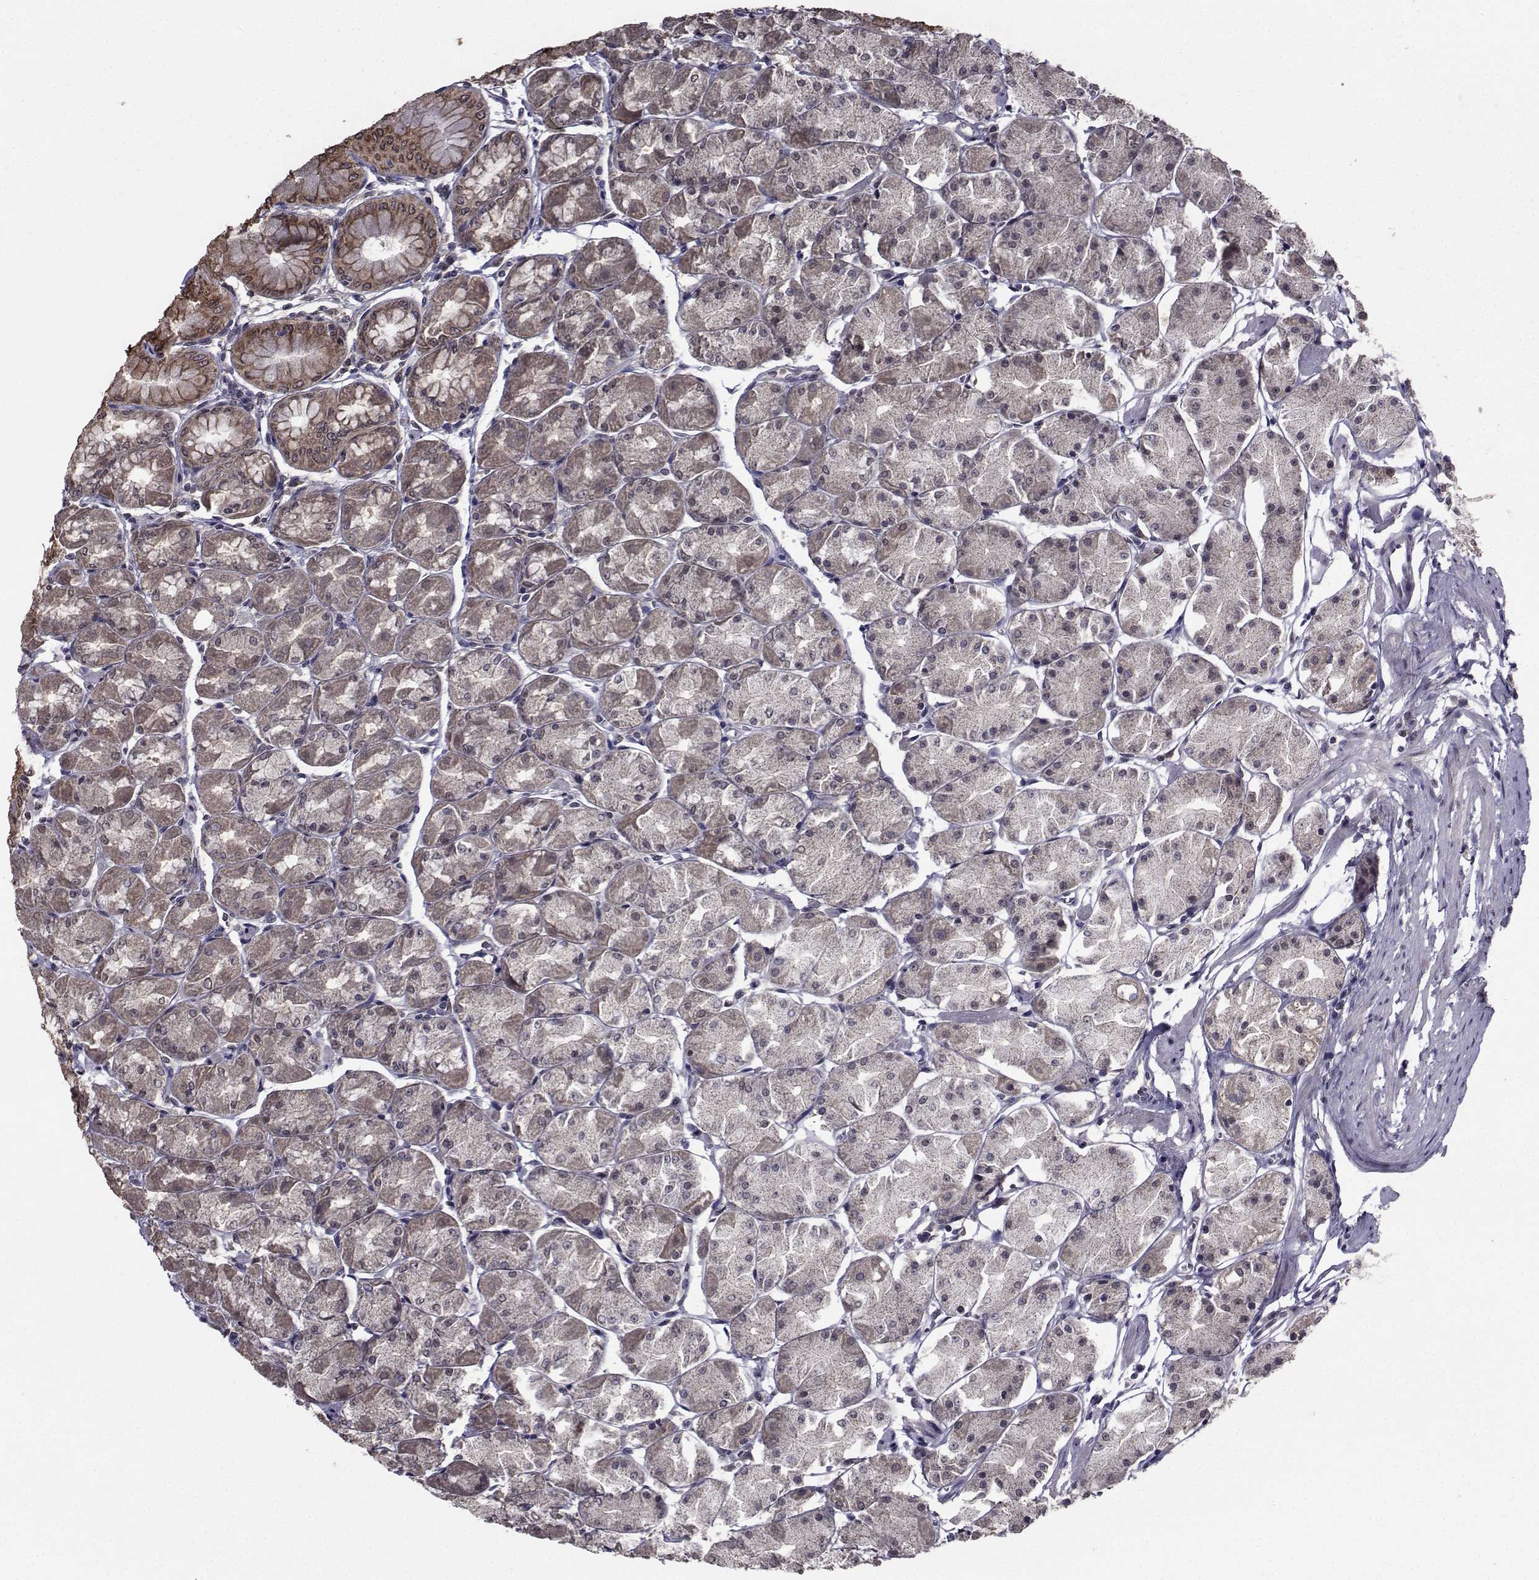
{"staining": {"intensity": "moderate", "quantity": "25%-75%", "location": "cytoplasmic/membranous"}, "tissue": "stomach", "cell_type": "Glandular cells", "image_type": "normal", "snomed": [{"axis": "morphology", "description": "Normal tissue, NOS"}, {"axis": "topography", "description": "Stomach, upper"}], "caption": "Immunohistochemical staining of unremarkable human stomach reveals medium levels of moderate cytoplasmic/membranous expression in approximately 25%-75% of glandular cells.", "gene": "CYP2S1", "patient": {"sex": "male", "age": 60}}